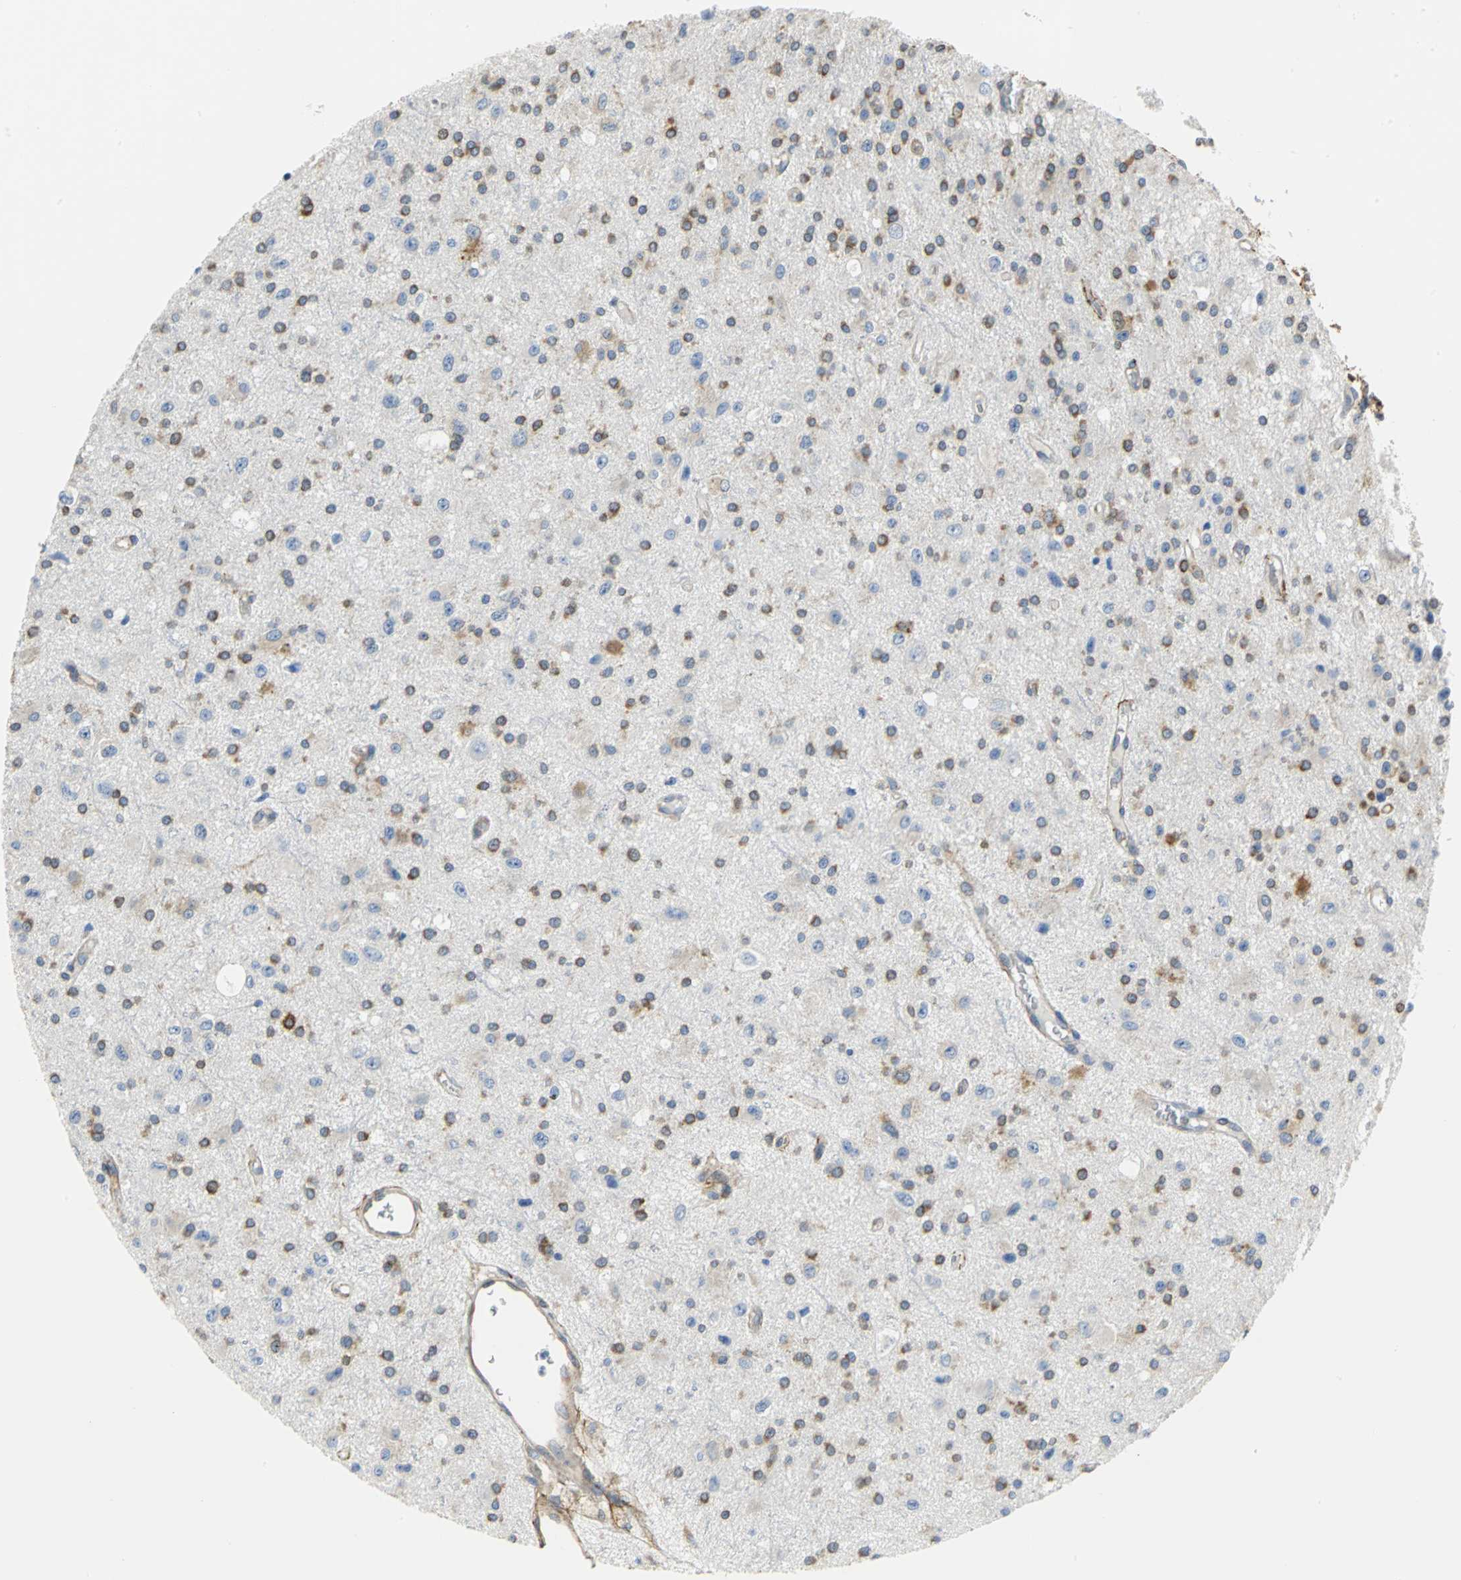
{"staining": {"intensity": "moderate", "quantity": "25%-75%", "location": "cytoplasmic/membranous"}, "tissue": "glioma", "cell_type": "Tumor cells", "image_type": "cancer", "snomed": [{"axis": "morphology", "description": "Glioma, malignant, Low grade"}, {"axis": "topography", "description": "Brain"}], "caption": "Low-grade glioma (malignant) was stained to show a protein in brown. There is medium levels of moderate cytoplasmic/membranous positivity in about 25%-75% of tumor cells. (Brightfield microscopy of DAB IHC at high magnification).", "gene": "YBX1", "patient": {"sex": "male", "age": 58}}